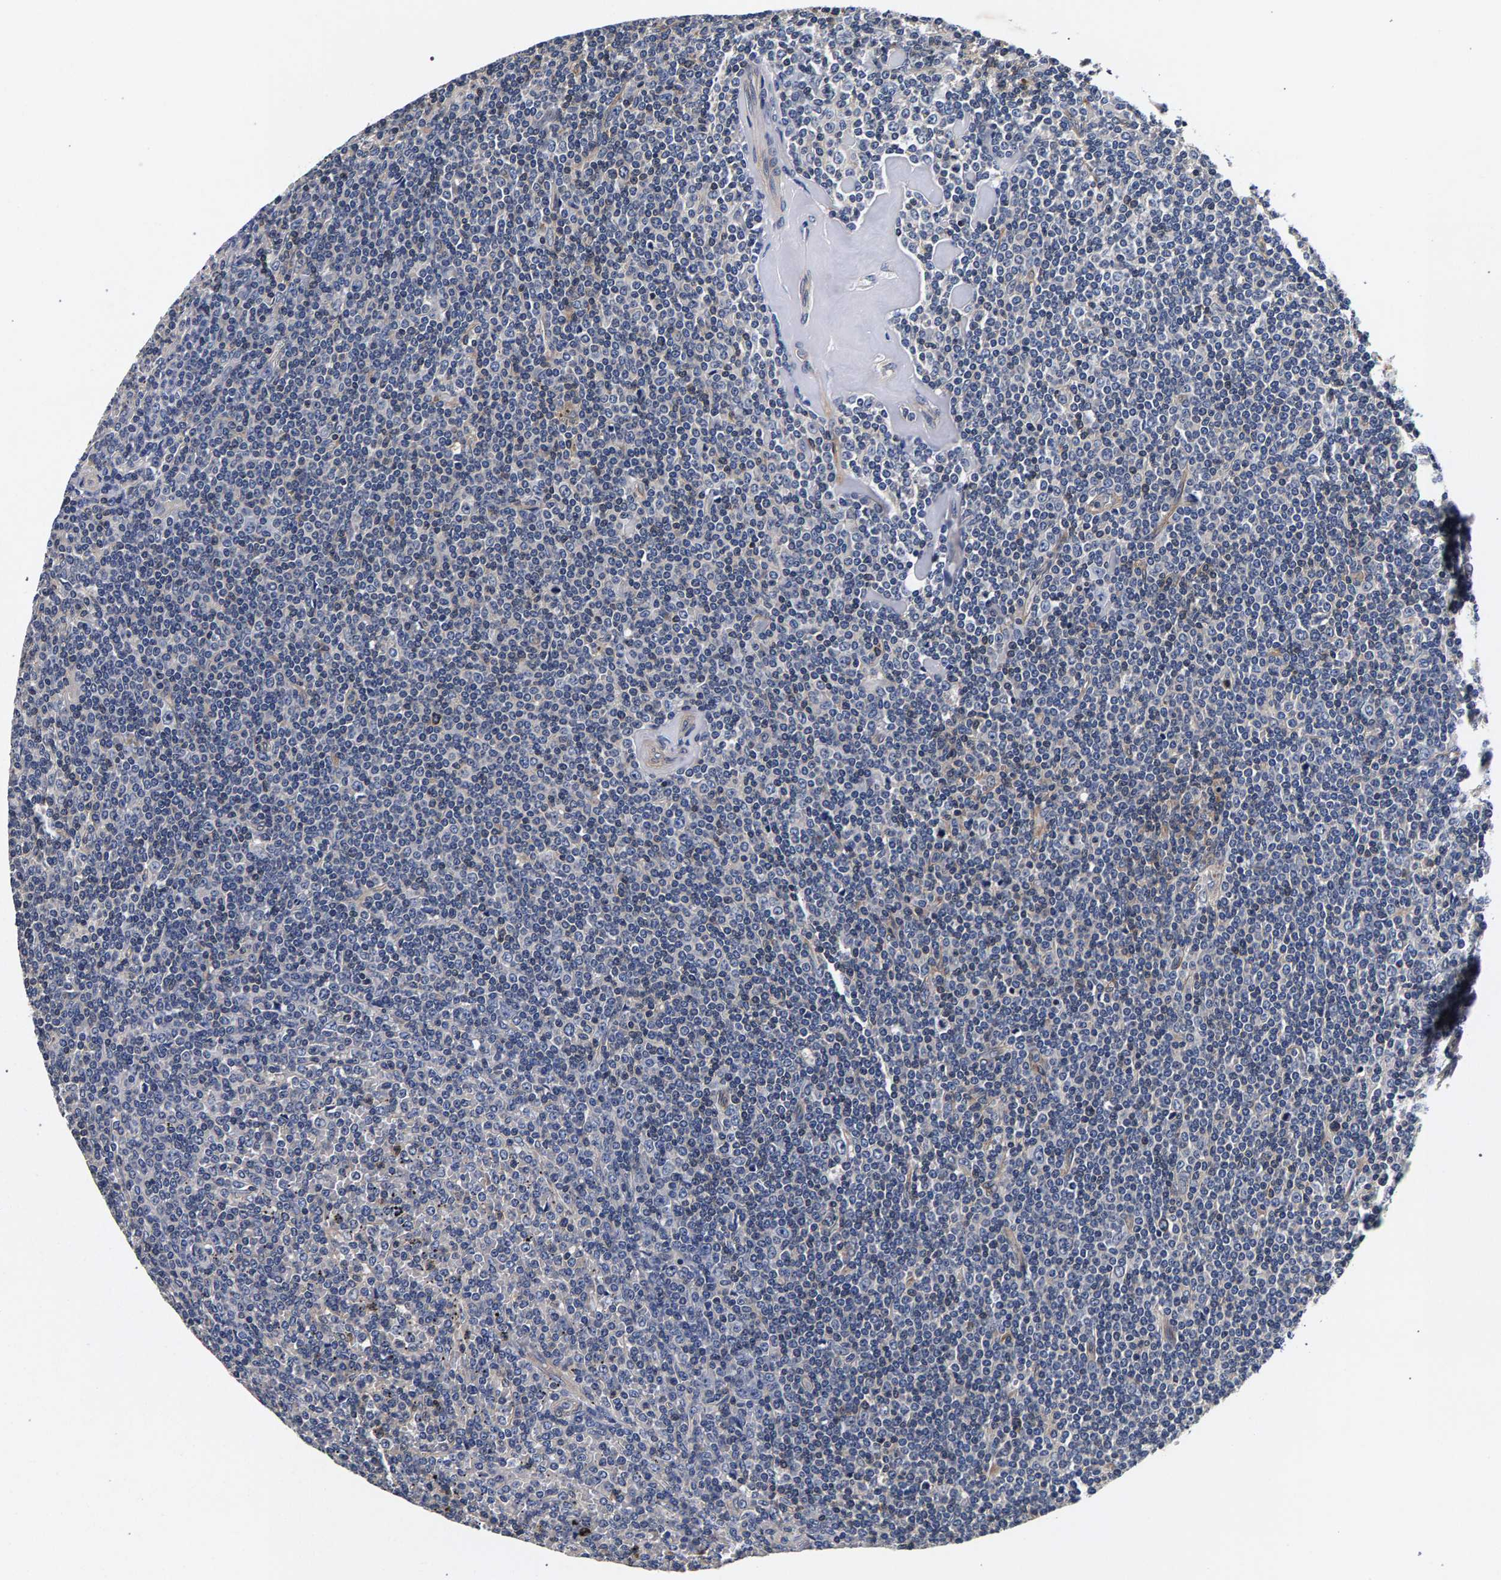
{"staining": {"intensity": "negative", "quantity": "none", "location": "none"}, "tissue": "lymphoma", "cell_type": "Tumor cells", "image_type": "cancer", "snomed": [{"axis": "morphology", "description": "Malignant lymphoma, non-Hodgkin's type, Low grade"}, {"axis": "topography", "description": "Spleen"}], "caption": "High magnification brightfield microscopy of lymphoma stained with DAB (3,3'-diaminobenzidine) (brown) and counterstained with hematoxylin (blue): tumor cells show no significant staining.", "gene": "MARCHF7", "patient": {"sex": "female", "age": 19}}